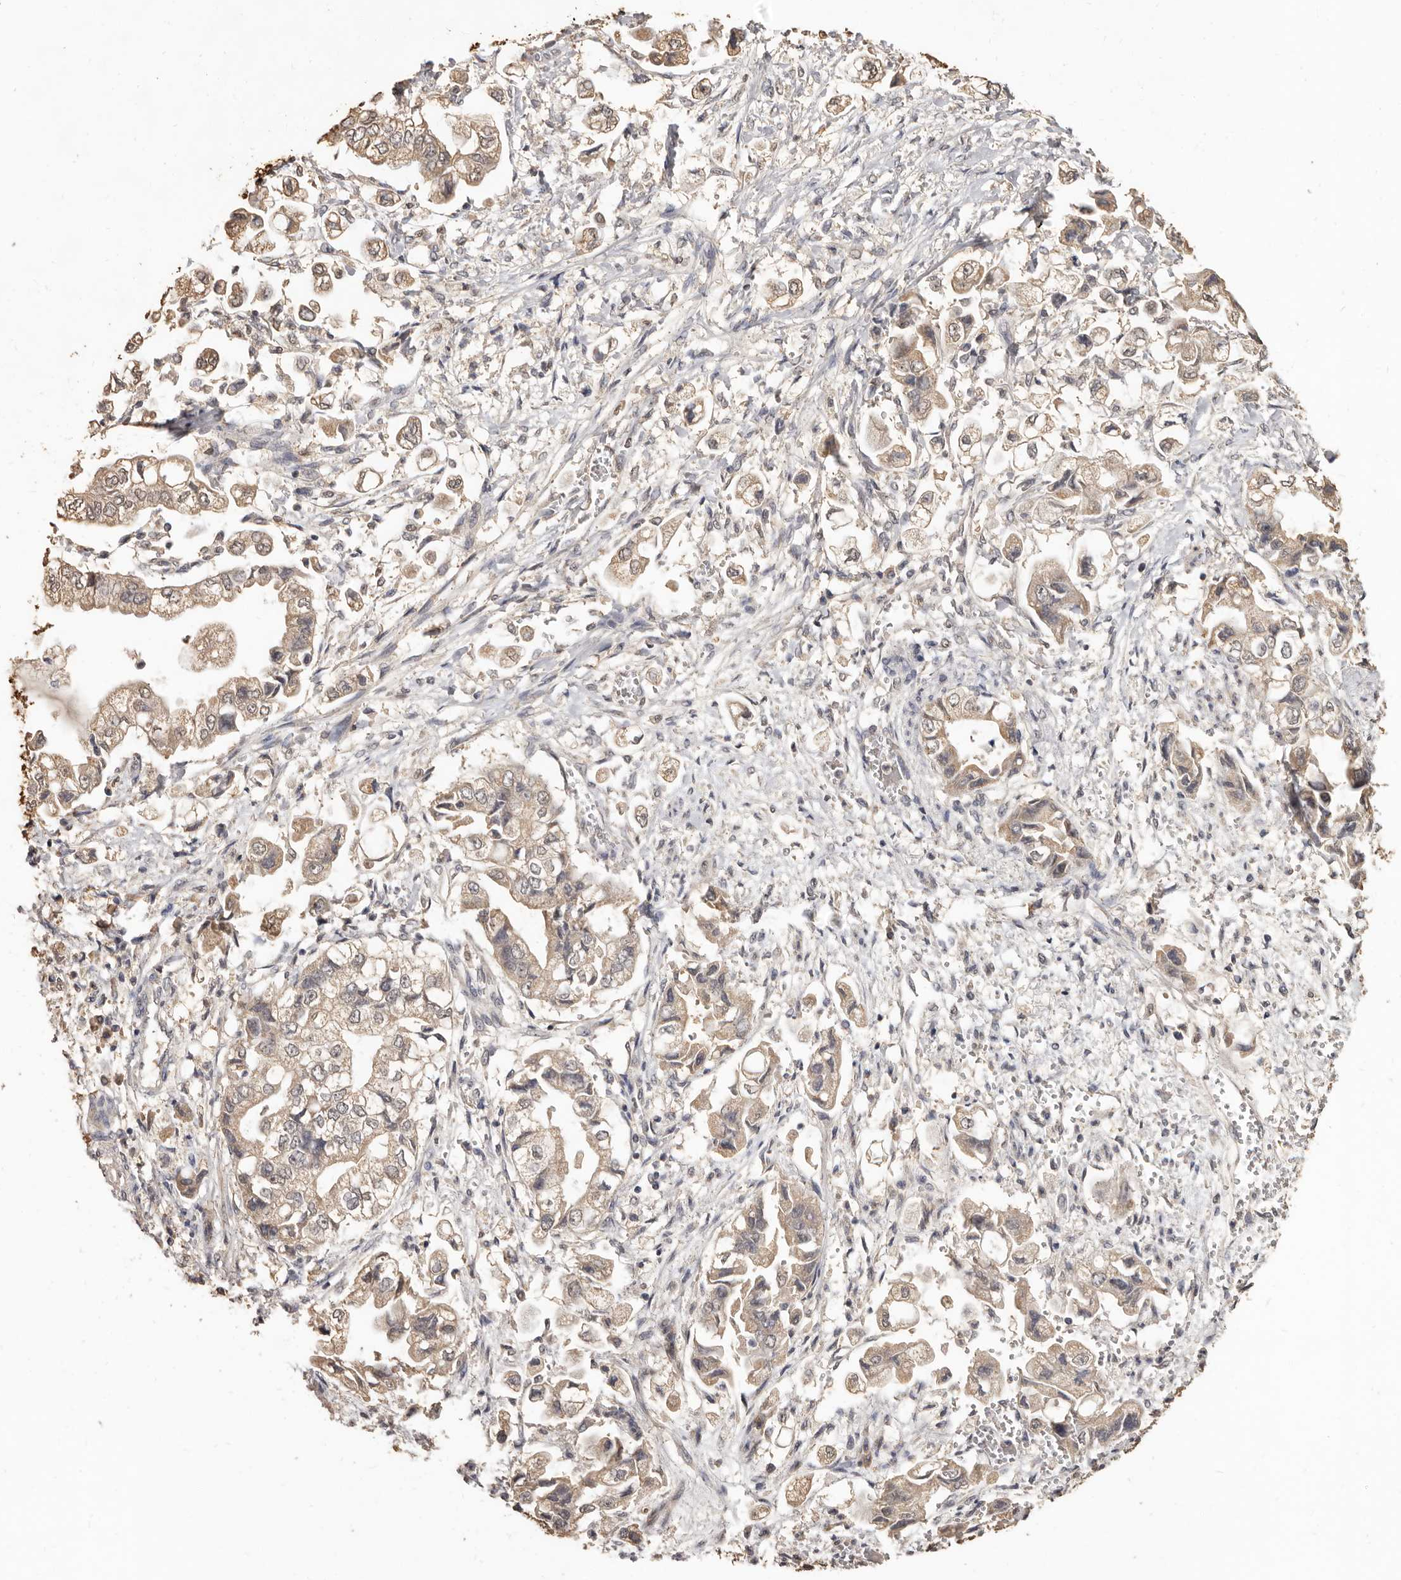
{"staining": {"intensity": "weak", "quantity": ">75%", "location": "cytoplasmic/membranous"}, "tissue": "stomach cancer", "cell_type": "Tumor cells", "image_type": "cancer", "snomed": [{"axis": "morphology", "description": "Adenocarcinoma, NOS"}, {"axis": "topography", "description": "Stomach"}], "caption": "A brown stain highlights weak cytoplasmic/membranous positivity of a protein in stomach cancer (adenocarcinoma) tumor cells.", "gene": "INAVA", "patient": {"sex": "male", "age": 62}}